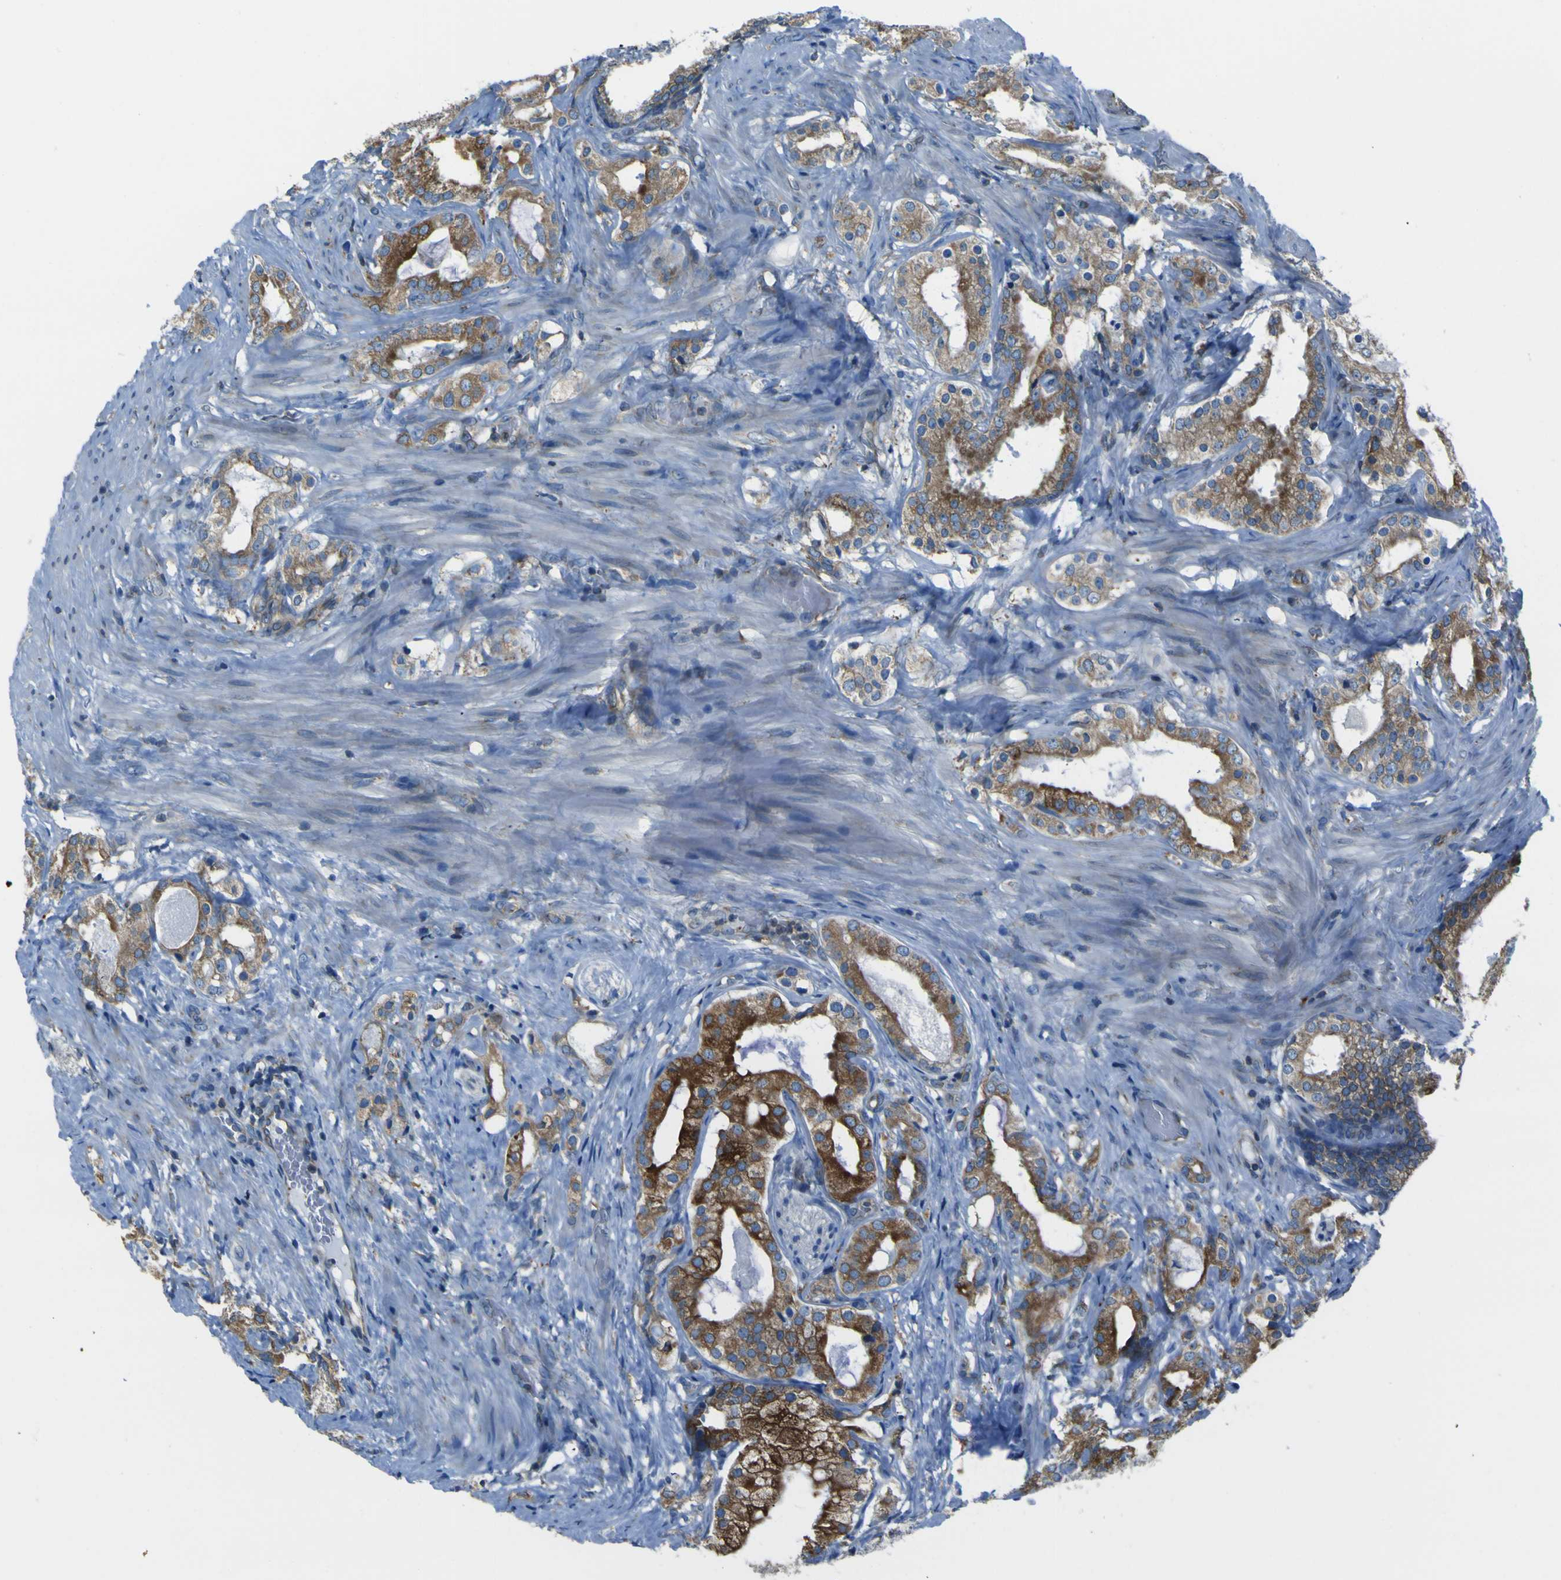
{"staining": {"intensity": "moderate", "quantity": ">75%", "location": "cytoplasmic/membranous"}, "tissue": "prostate cancer", "cell_type": "Tumor cells", "image_type": "cancer", "snomed": [{"axis": "morphology", "description": "Adenocarcinoma, Low grade"}, {"axis": "topography", "description": "Prostate"}], "caption": "Immunohistochemical staining of human prostate cancer (low-grade adenocarcinoma) exhibits medium levels of moderate cytoplasmic/membranous protein positivity in about >75% of tumor cells. (brown staining indicates protein expression, while blue staining denotes nuclei).", "gene": "STIM1", "patient": {"sex": "male", "age": 59}}